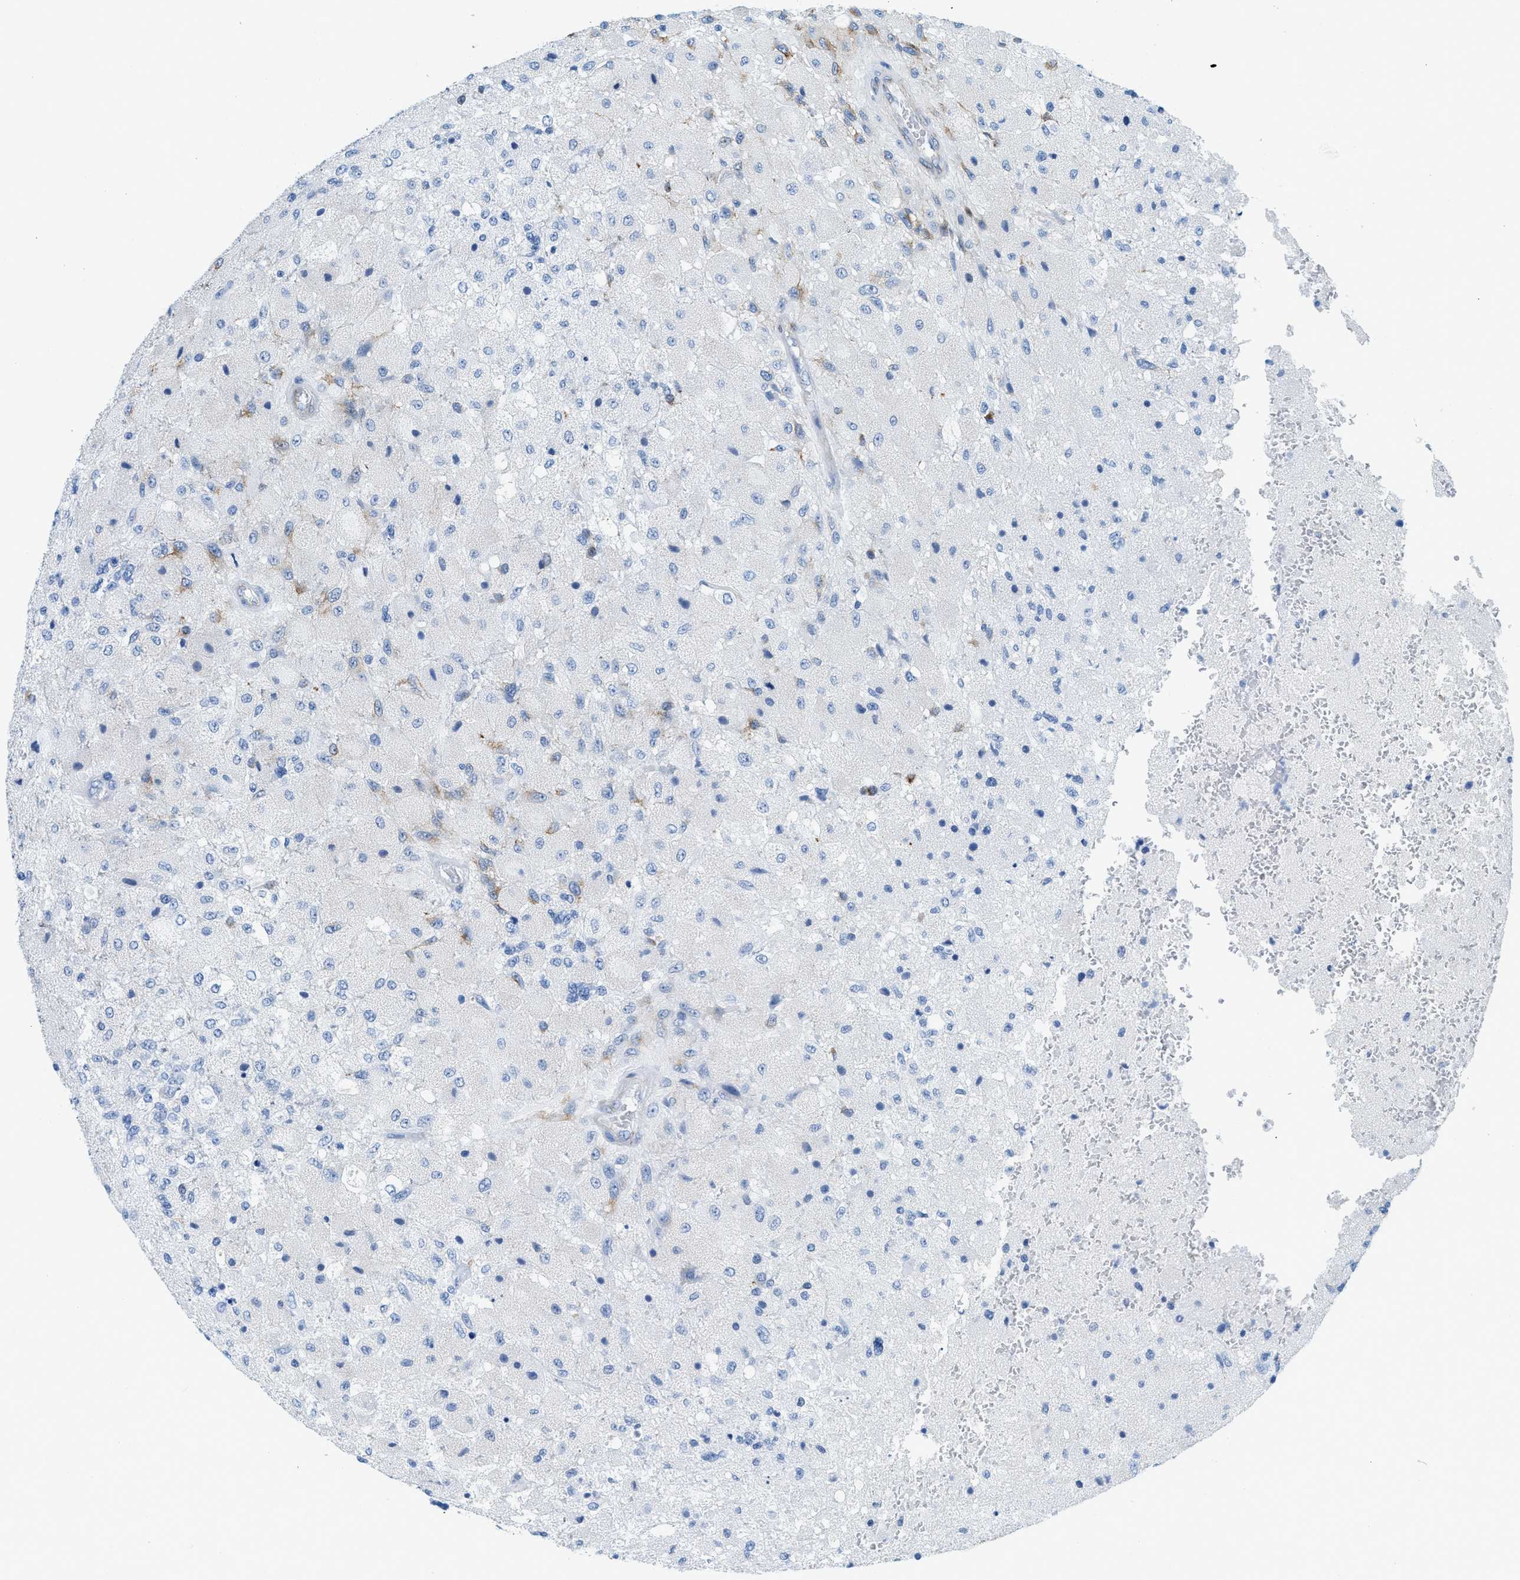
{"staining": {"intensity": "negative", "quantity": "none", "location": "none"}, "tissue": "glioma", "cell_type": "Tumor cells", "image_type": "cancer", "snomed": [{"axis": "morphology", "description": "Normal tissue, NOS"}, {"axis": "morphology", "description": "Glioma, malignant, High grade"}, {"axis": "topography", "description": "Cerebral cortex"}], "caption": "A micrograph of human glioma is negative for staining in tumor cells.", "gene": "TPSAB1", "patient": {"sex": "male", "age": 77}}